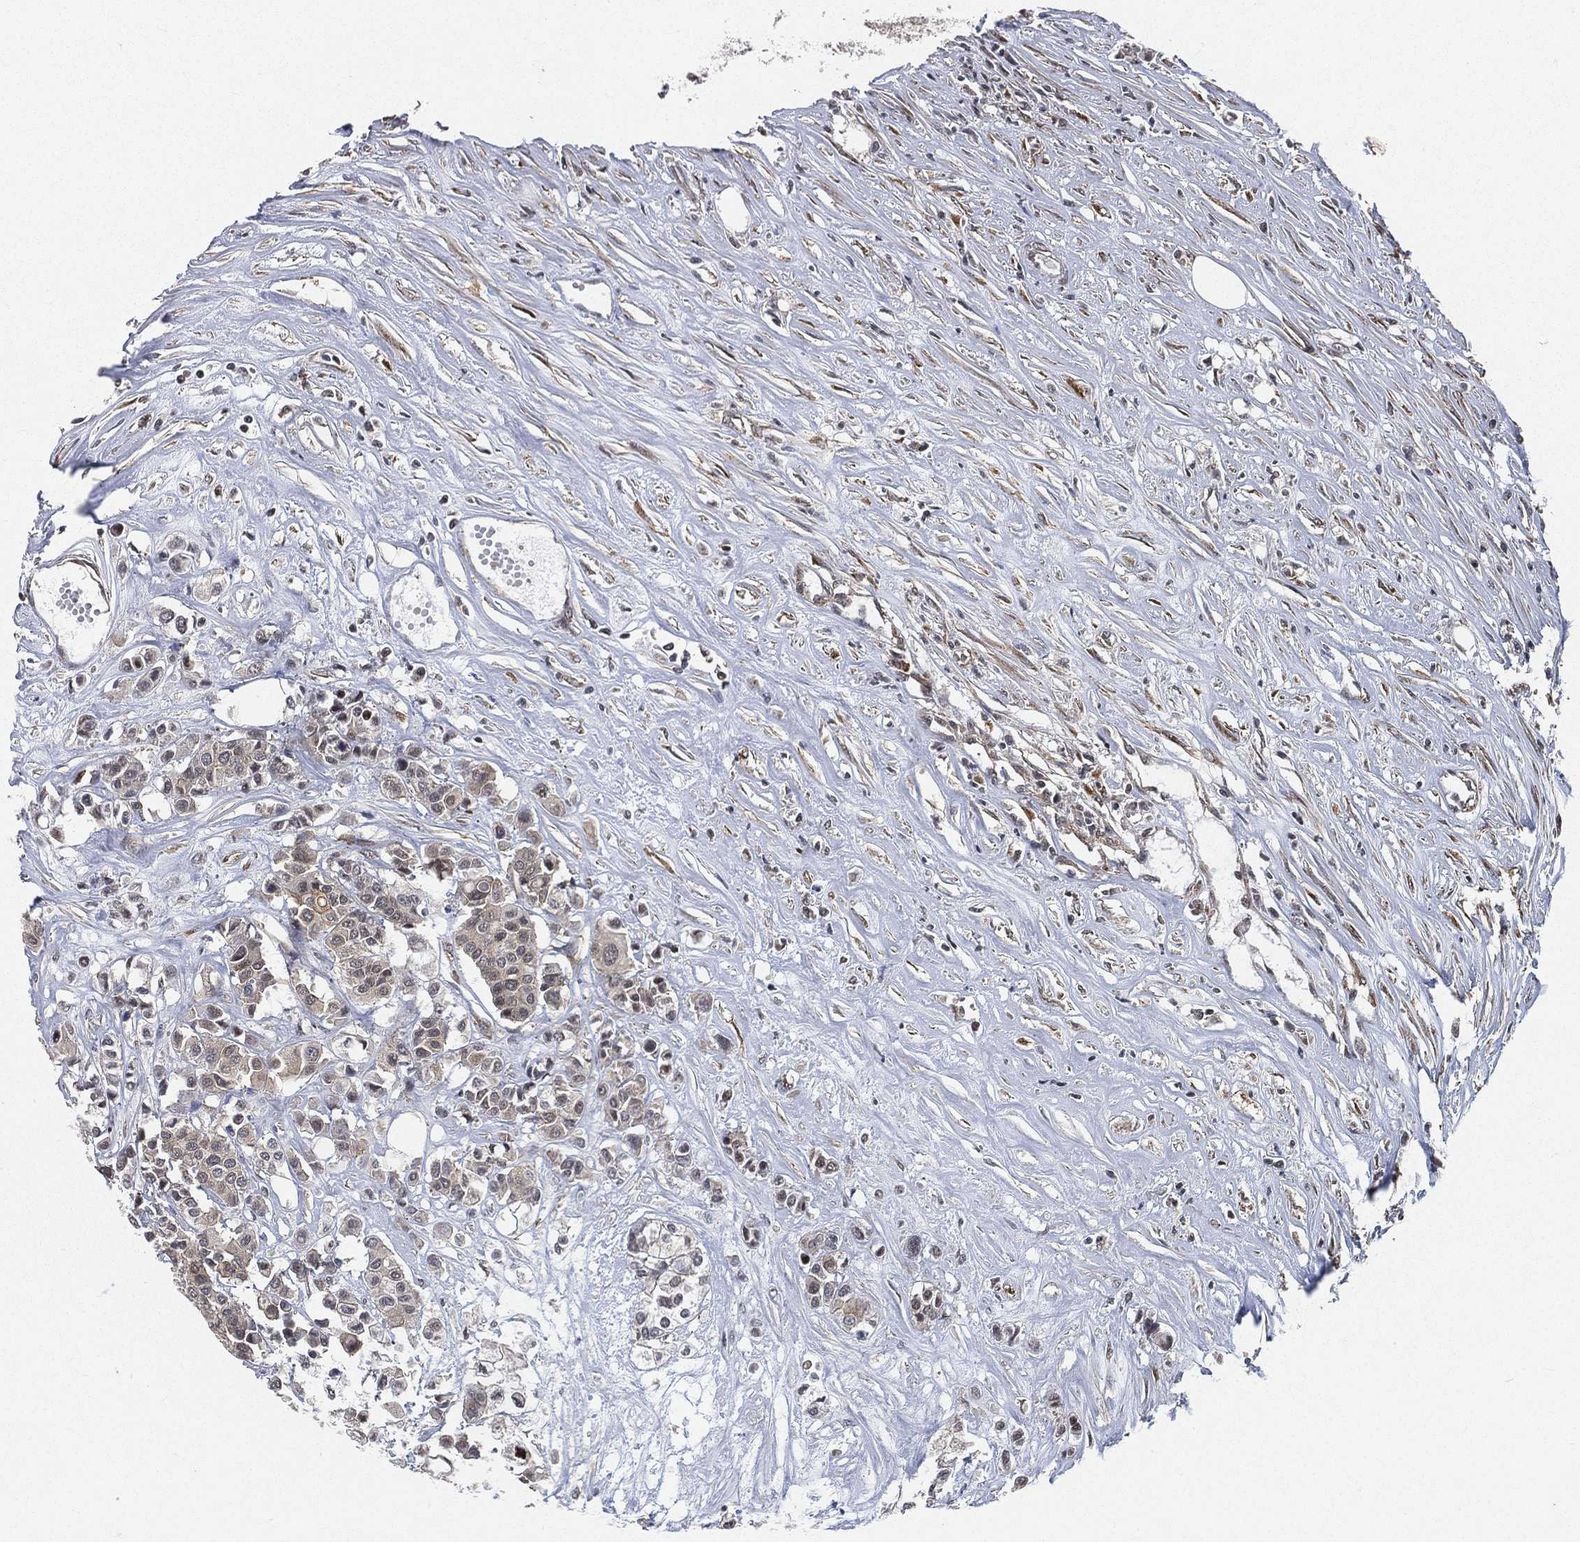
{"staining": {"intensity": "negative", "quantity": "none", "location": "none"}, "tissue": "carcinoid", "cell_type": "Tumor cells", "image_type": "cancer", "snomed": [{"axis": "morphology", "description": "Carcinoid, malignant, NOS"}, {"axis": "topography", "description": "Colon"}], "caption": "Image shows no protein expression in tumor cells of carcinoid tissue.", "gene": "RSRC2", "patient": {"sex": "male", "age": 81}}